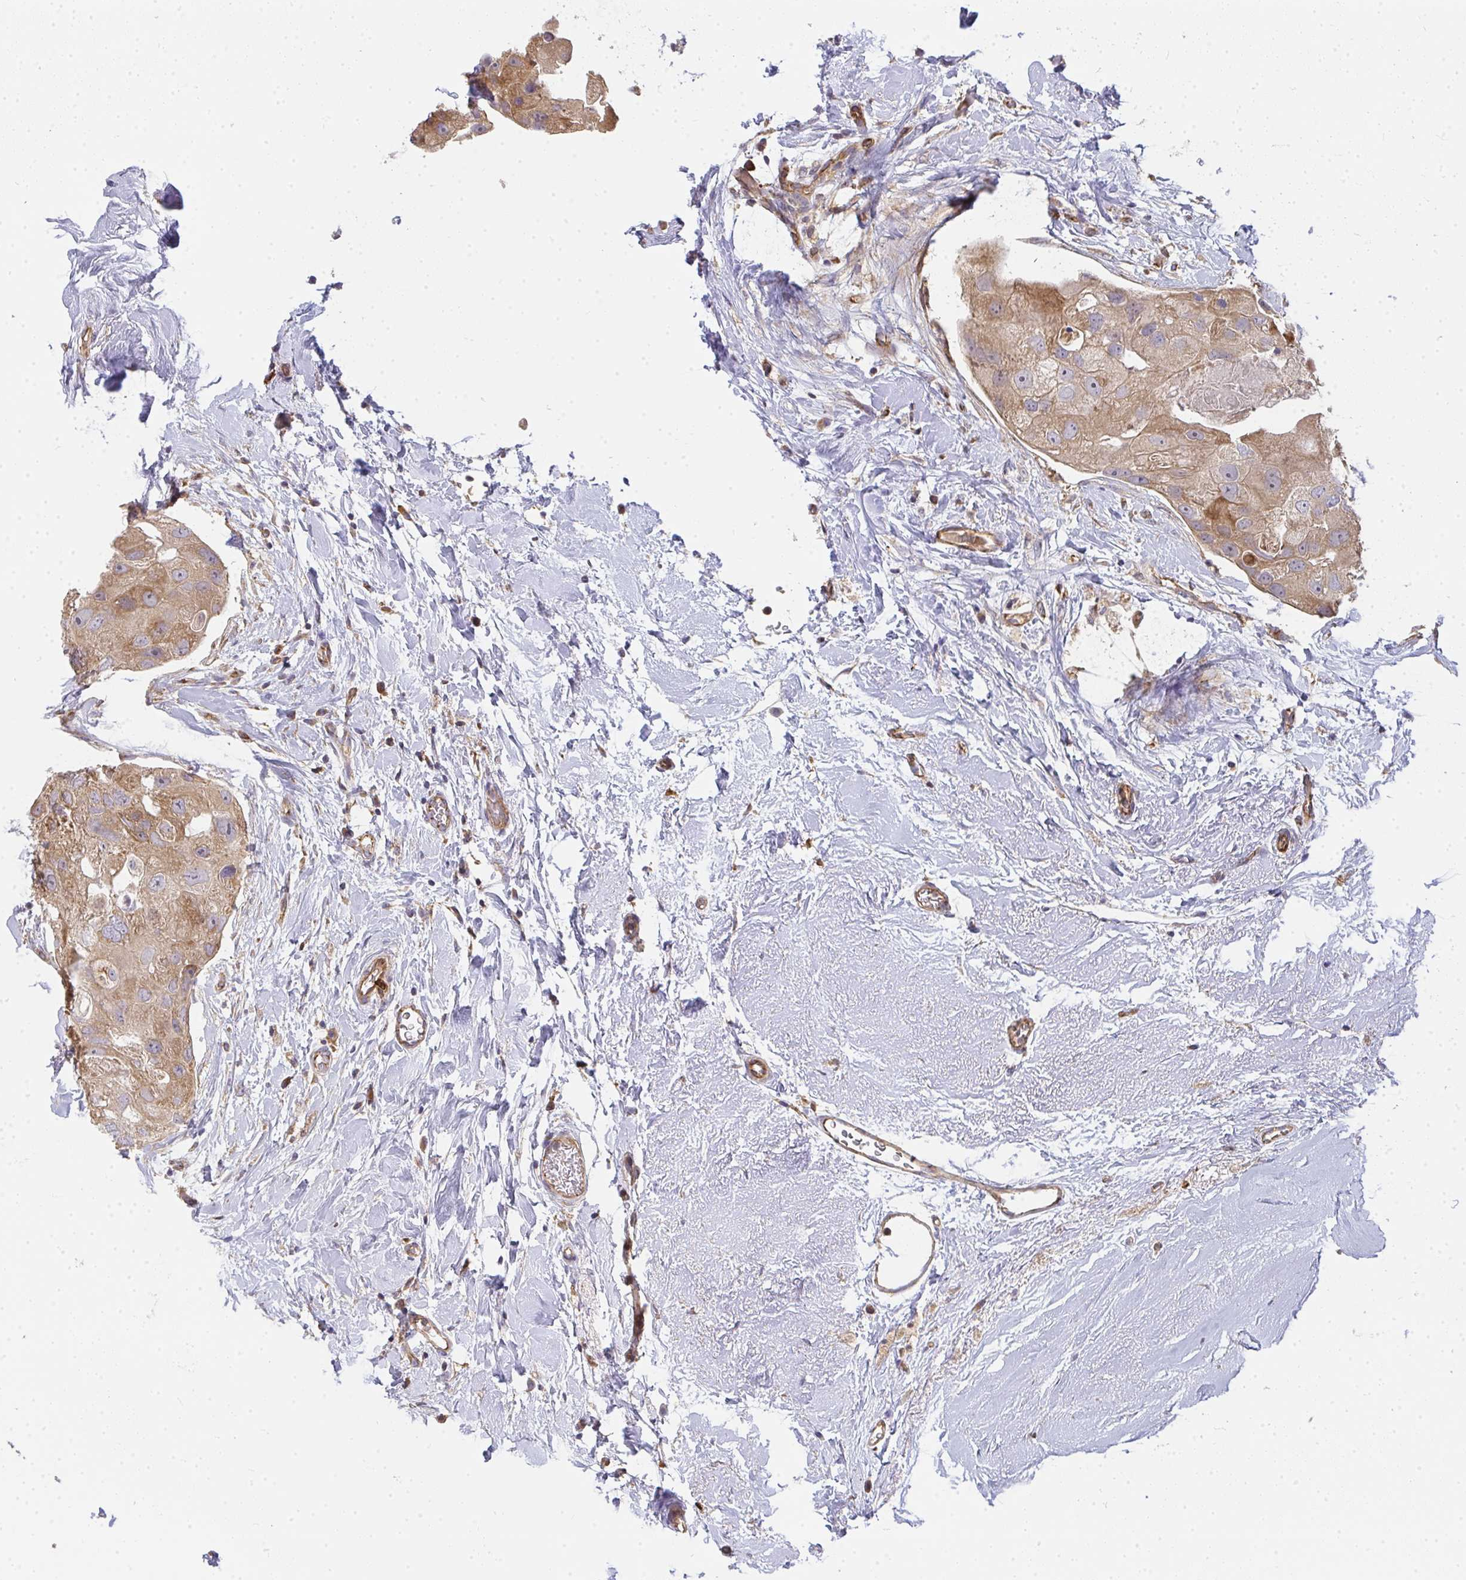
{"staining": {"intensity": "moderate", "quantity": ">75%", "location": "cytoplasmic/membranous"}, "tissue": "breast cancer", "cell_type": "Tumor cells", "image_type": "cancer", "snomed": [{"axis": "morphology", "description": "Duct carcinoma"}, {"axis": "topography", "description": "Breast"}], "caption": "DAB (3,3'-diaminobenzidine) immunohistochemical staining of invasive ductal carcinoma (breast) exhibits moderate cytoplasmic/membranous protein positivity in approximately >75% of tumor cells.", "gene": "B4GALT6", "patient": {"sex": "female", "age": 43}}